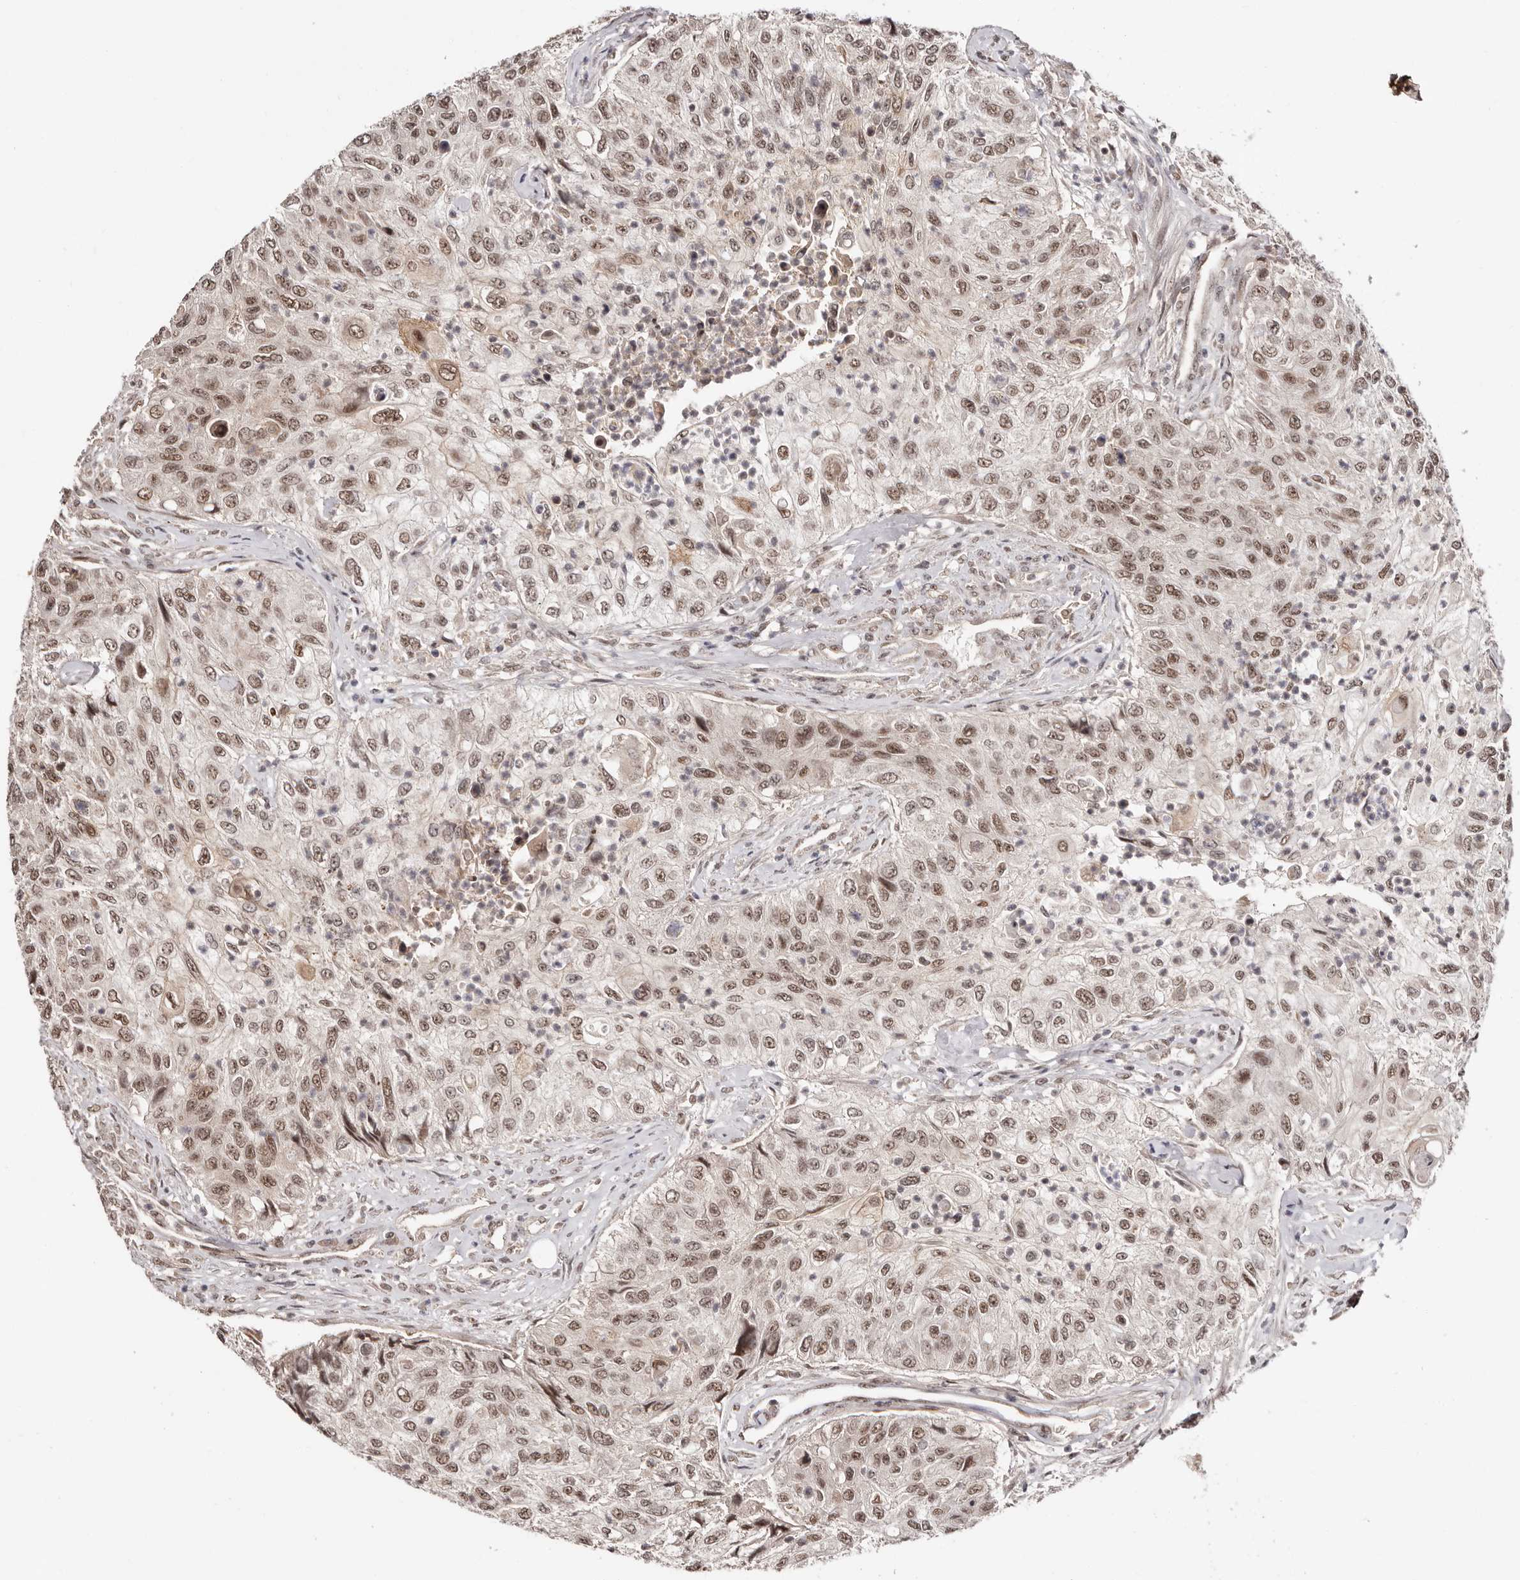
{"staining": {"intensity": "moderate", "quantity": ">75%", "location": "nuclear"}, "tissue": "urothelial cancer", "cell_type": "Tumor cells", "image_type": "cancer", "snomed": [{"axis": "morphology", "description": "Urothelial carcinoma, High grade"}, {"axis": "topography", "description": "Urinary bladder"}], "caption": "Protein staining by immunohistochemistry (IHC) exhibits moderate nuclear positivity in approximately >75% of tumor cells in urothelial cancer. The staining was performed using DAB (3,3'-diaminobenzidine), with brown indicating positive protein expression. Nuclei are stained blue with hematoxylin.", "gene": "MED8", "patient": {"sex": "female", "age": 60}}